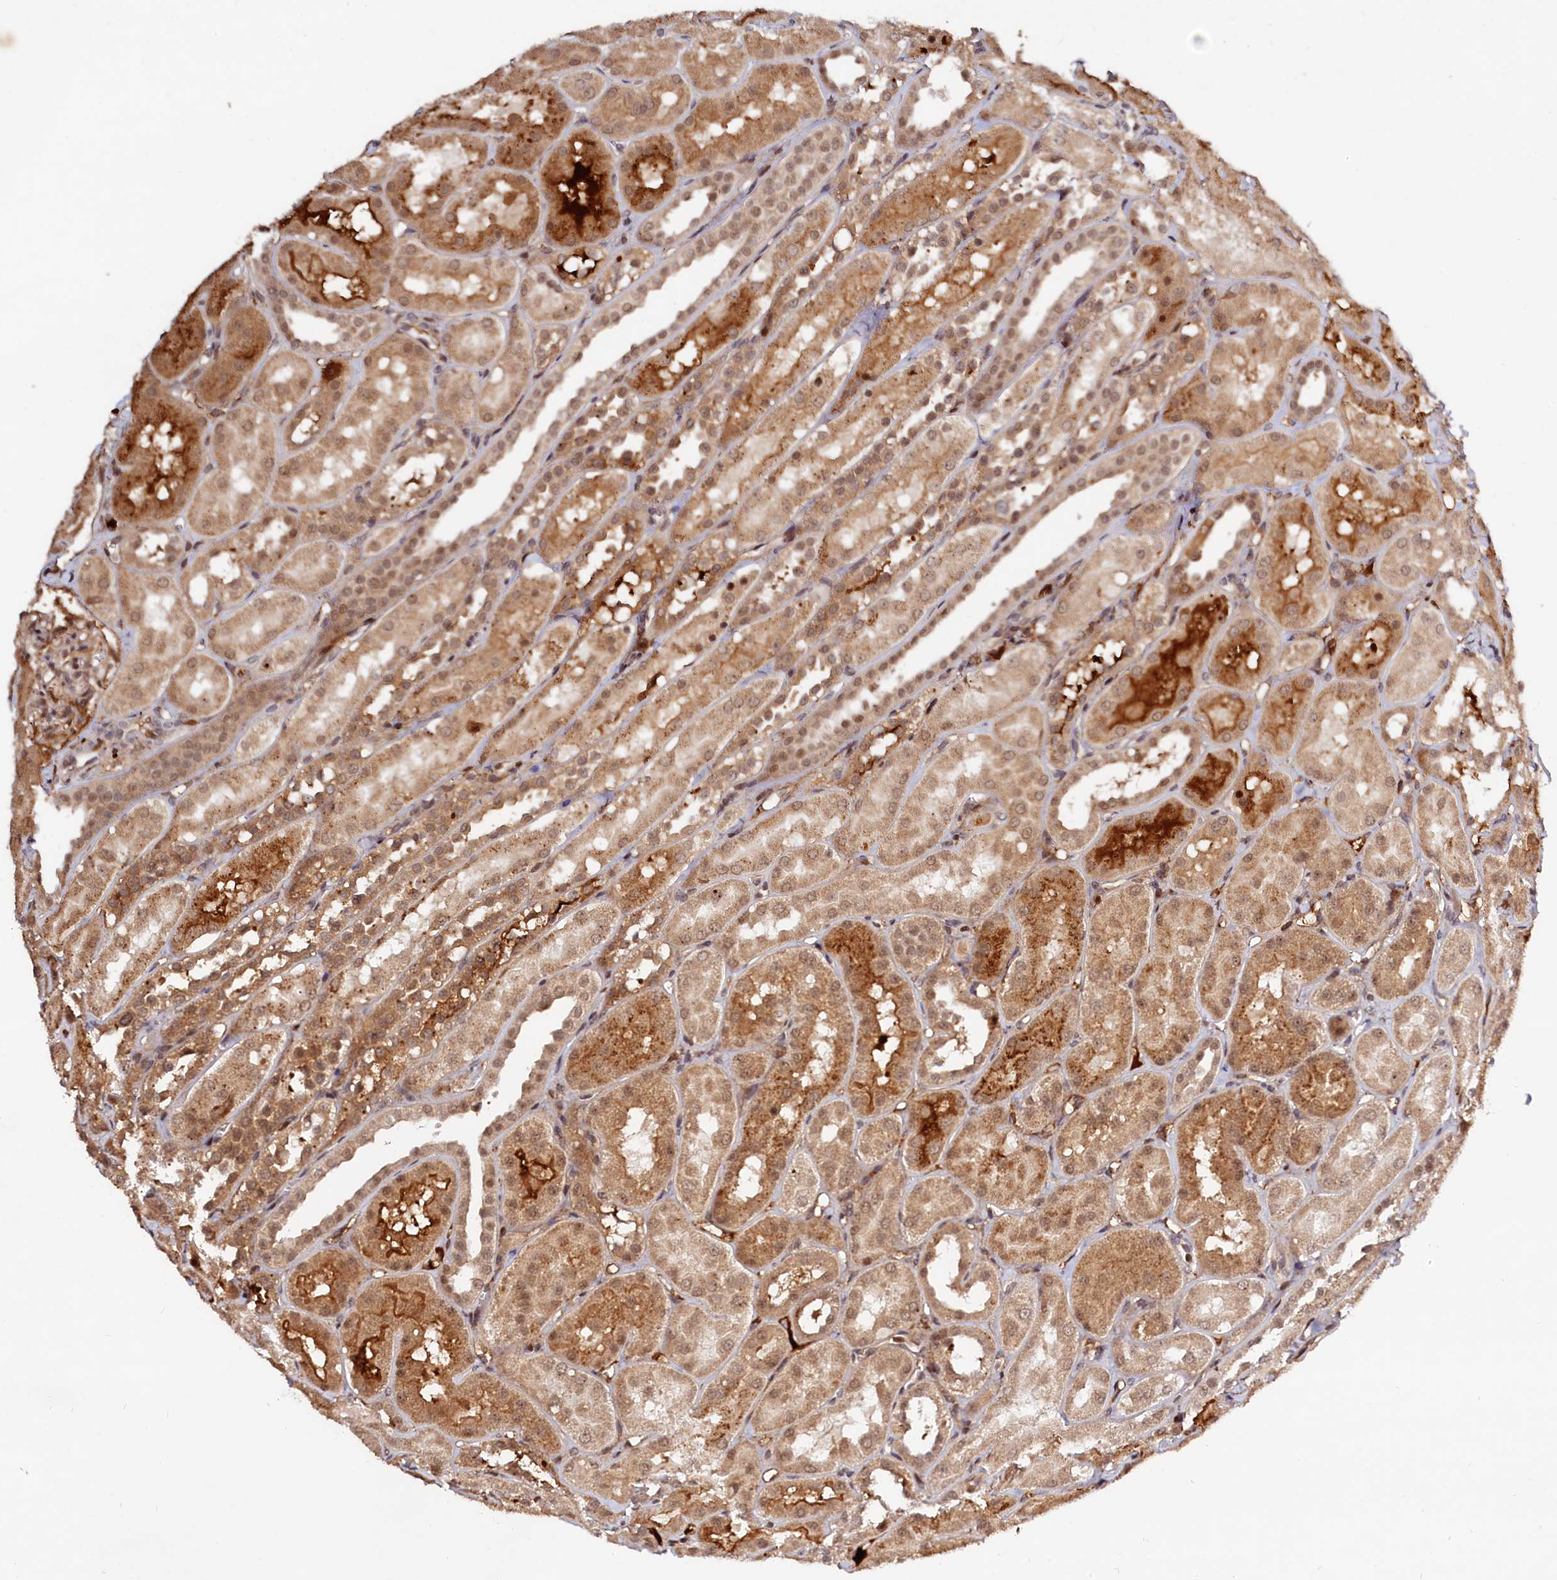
{"staining": {"intensity": "moderate", "quantity": "25%-75%", "location": "cytoplasmic/membranous,nuclear"}, "tissue": "kidney", "cell_type": "Cells in glomeruli", "image_type": "normal", "snomed": [{"axis": "morphology", "description": "Normal tissue, NOS"}, {"axis": "topography", "description": "Kidney"}, {"axis": "topography", "description": "Urinary bladder"}], "caption": "Cells in glomeruli demonstrate medium levels of moderate cytoplasmic/membranous,nuclear expression in approximately 25%-75% of cells in benign kidney.", "gene": "TRAPPC4", "patient": {"sex": "male", "age": 16}}